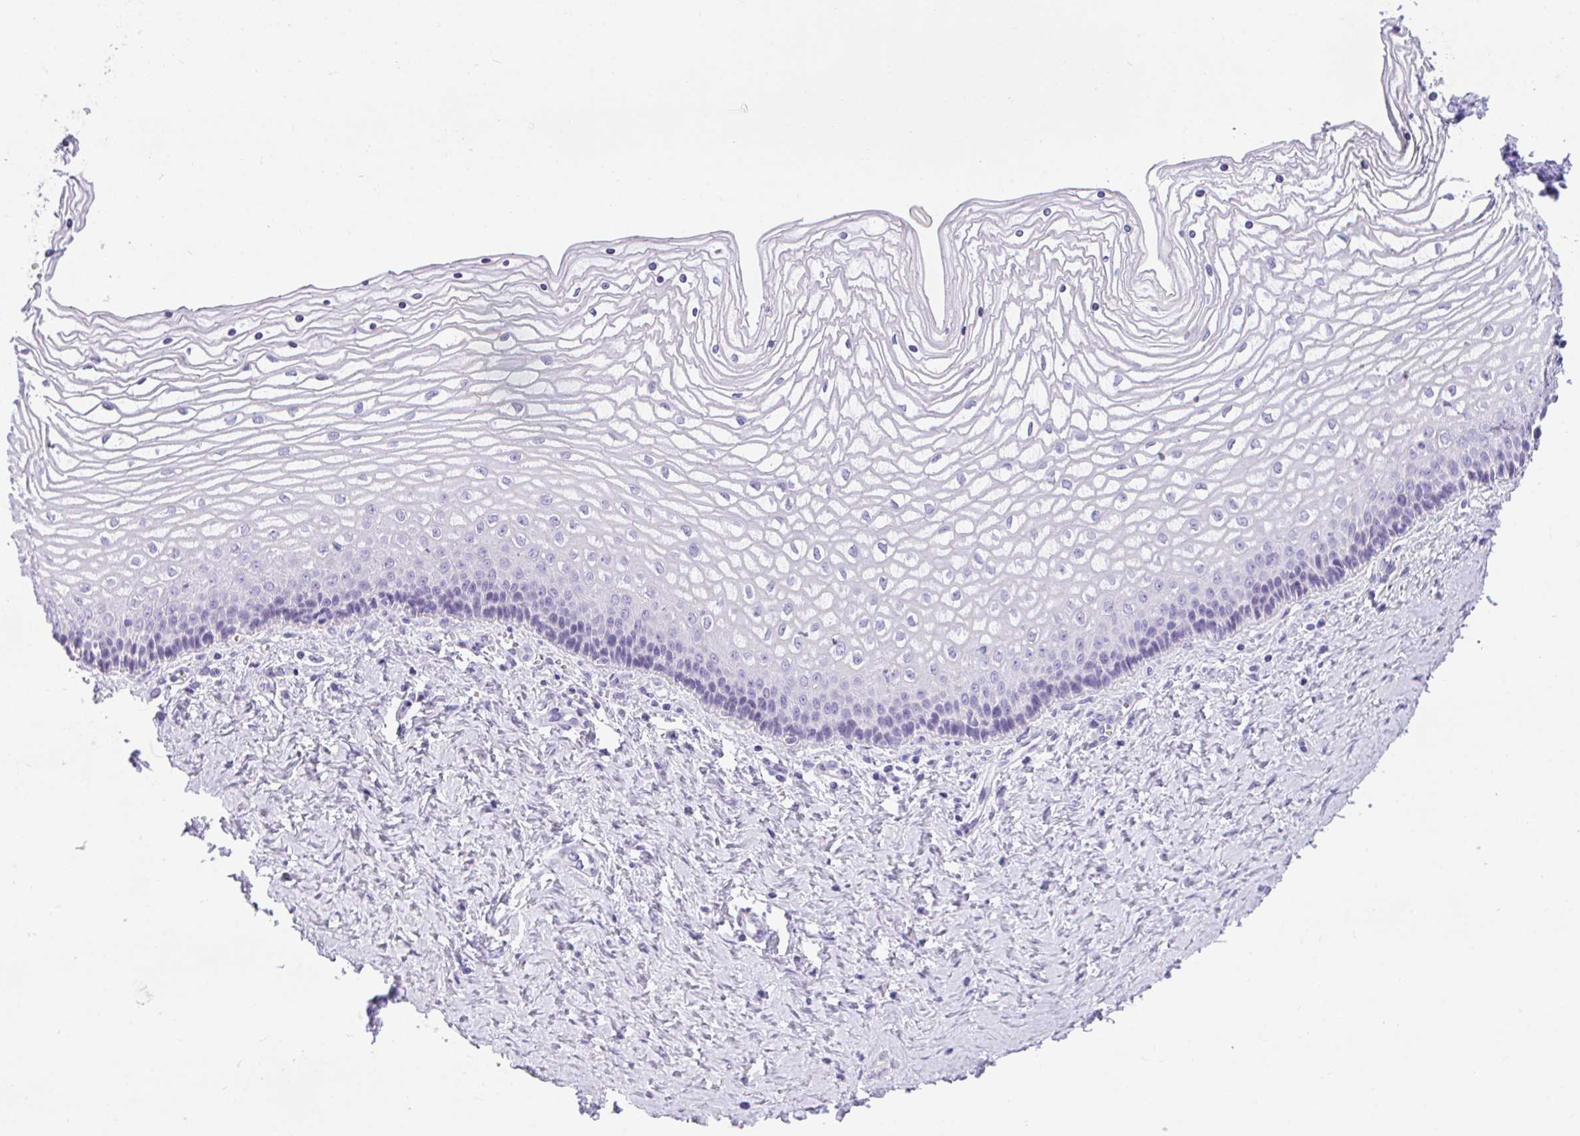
{"staining": {"intensity": "negative", "quantity": "none", "location": "none"}, "tissue": "vagina", "cell_type": "Squamous epithelial cells", "image_type": "normal", "snomed": [{"axis": "morphology", "description": "Normal tissue, NOS"}, {"axis": "topography", "description": "Vagina"}], "caption": "Vagina stained for a protein using immunohistochemistry displays no staining squamous epithelial cells.", "gene": "TTC30A", "patient": {"sex": "female", "age": 45}}